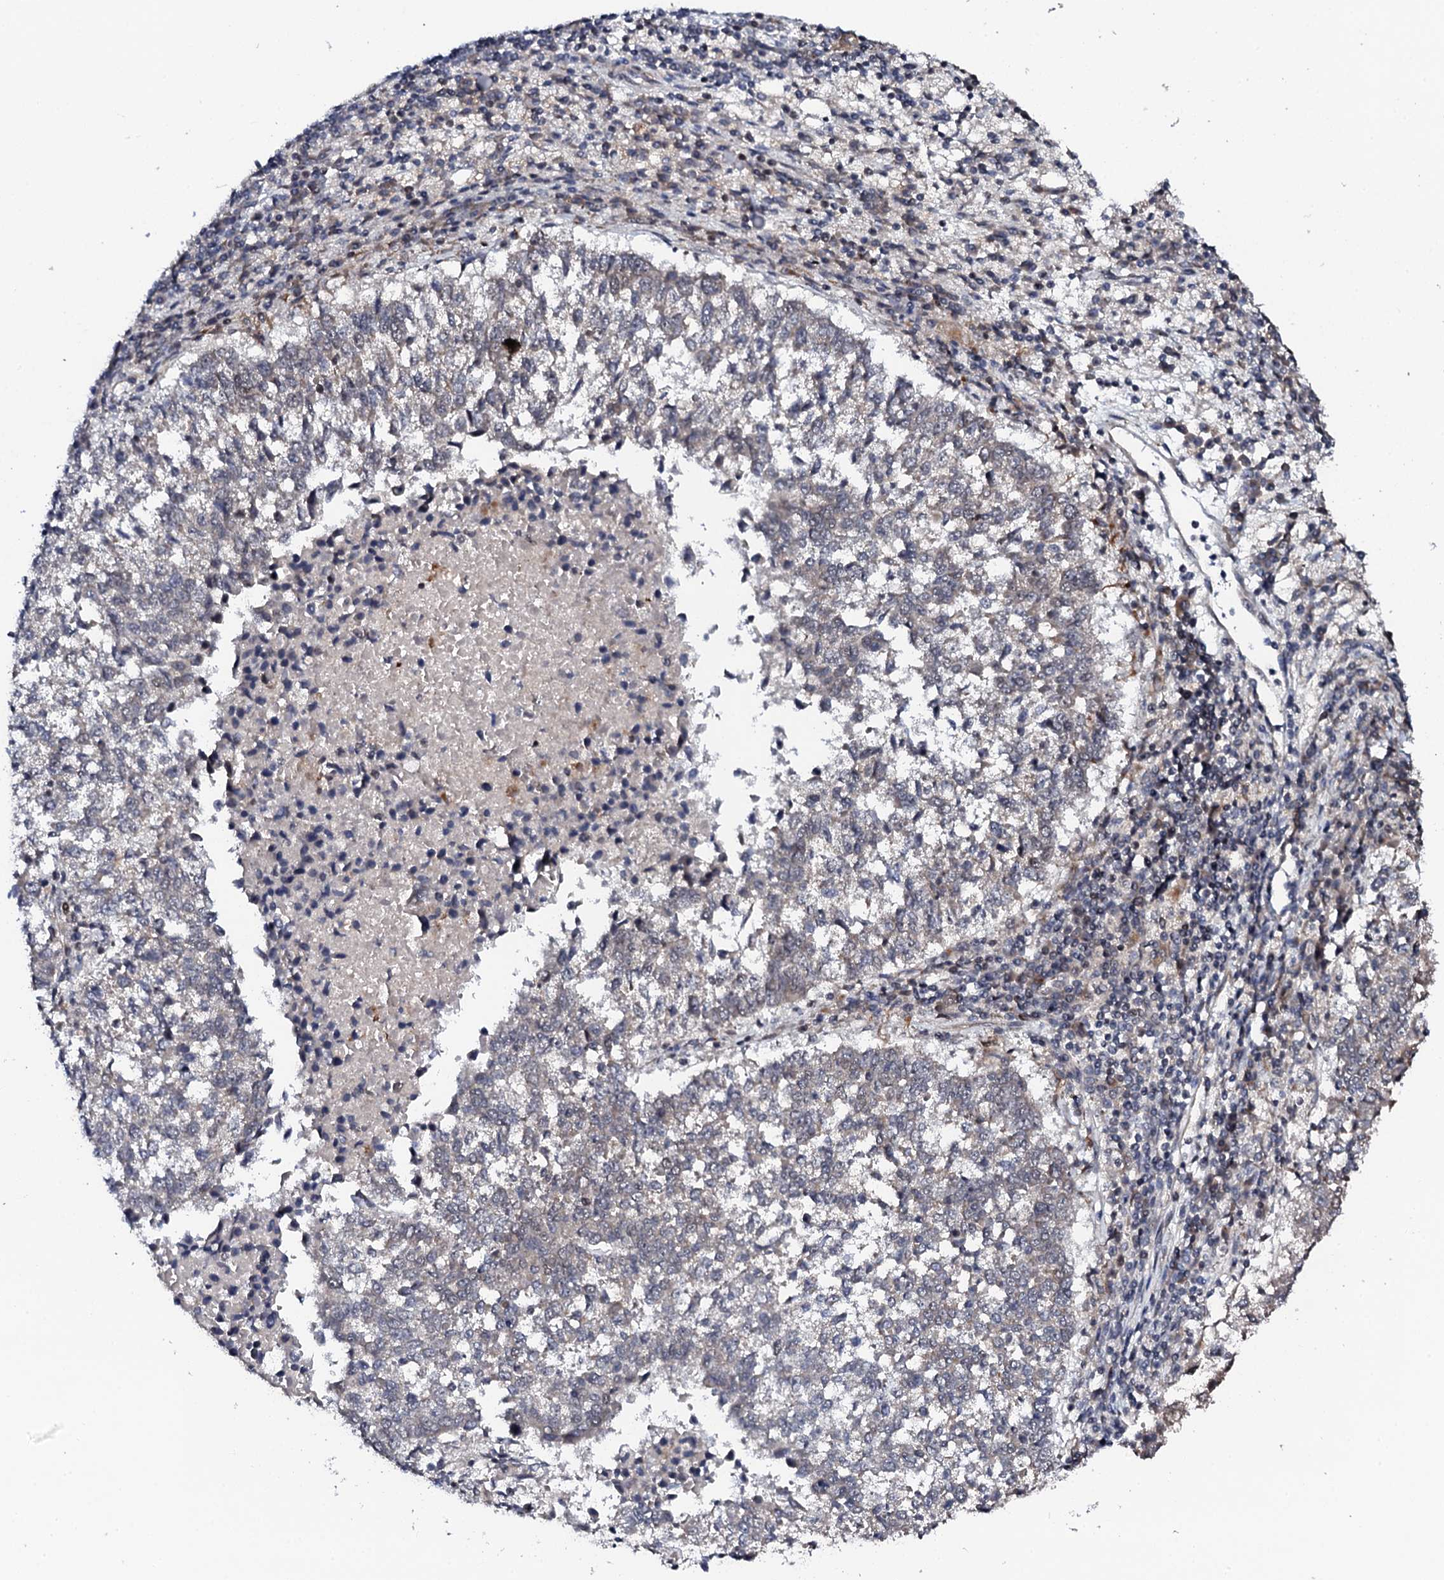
{"staining": {"intensity": "weak", "quantity": "<25%", "location": "cytoplasmic/membranous"}, "tissue": "lung cancer", "cell_type": "Tumor cells", "image_type": "cancer", "snomed": [{"axis": "morphology", "description": "Squamous cell carcinoma, NOS"}, {"axis": "topography", "description": "Lung"}], "caption": "Squamous cell carcinoma (lung) stained for a protein using immunohistochemistry demonstrates no positivity tumor cells.", "gene": "FAM111A", "patient": {"sex": "male", "age": 73}}